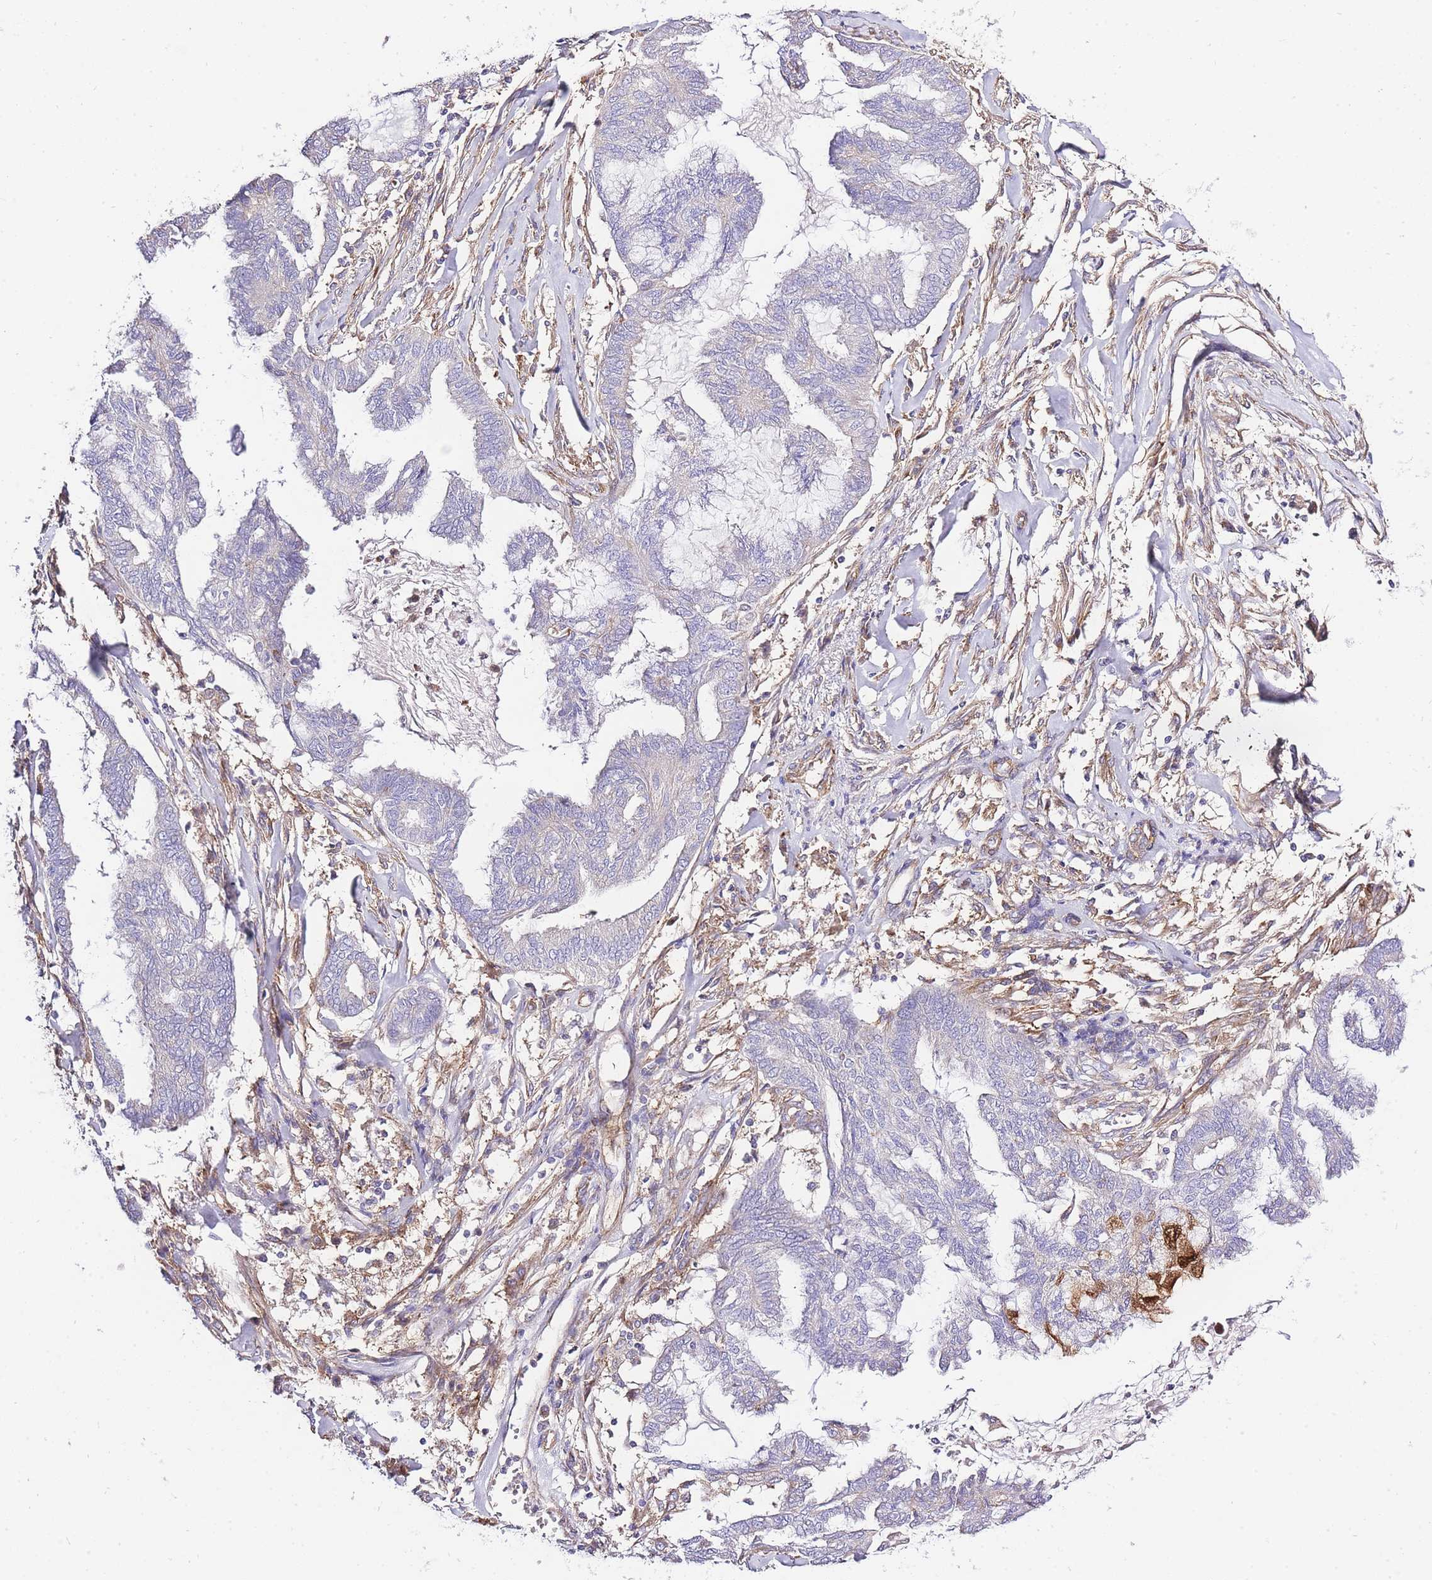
{"staining": {"intensity": "negative", "quantity": "none", "location": "none"}, "tissue": "endometrial cancer", "cell_type": "Tumor cells", "image_type": "cancer", "snomed": [{"axis": "morphology", "description": "Adenocarcinoma, NOS"}, {"axis": "topography", "description": "Endometrium"}], "caption": "Protein analysis of endometrial adenocarcinoma reveals no significant staining in tumor cells. Brightfield microscopy of immunohistochemistry stained with DAB (brown) and hematoxylin (blue), captured at high magnification.", "gene": "INSYN2B", "patient": {"sex": "female", "age": 86}}